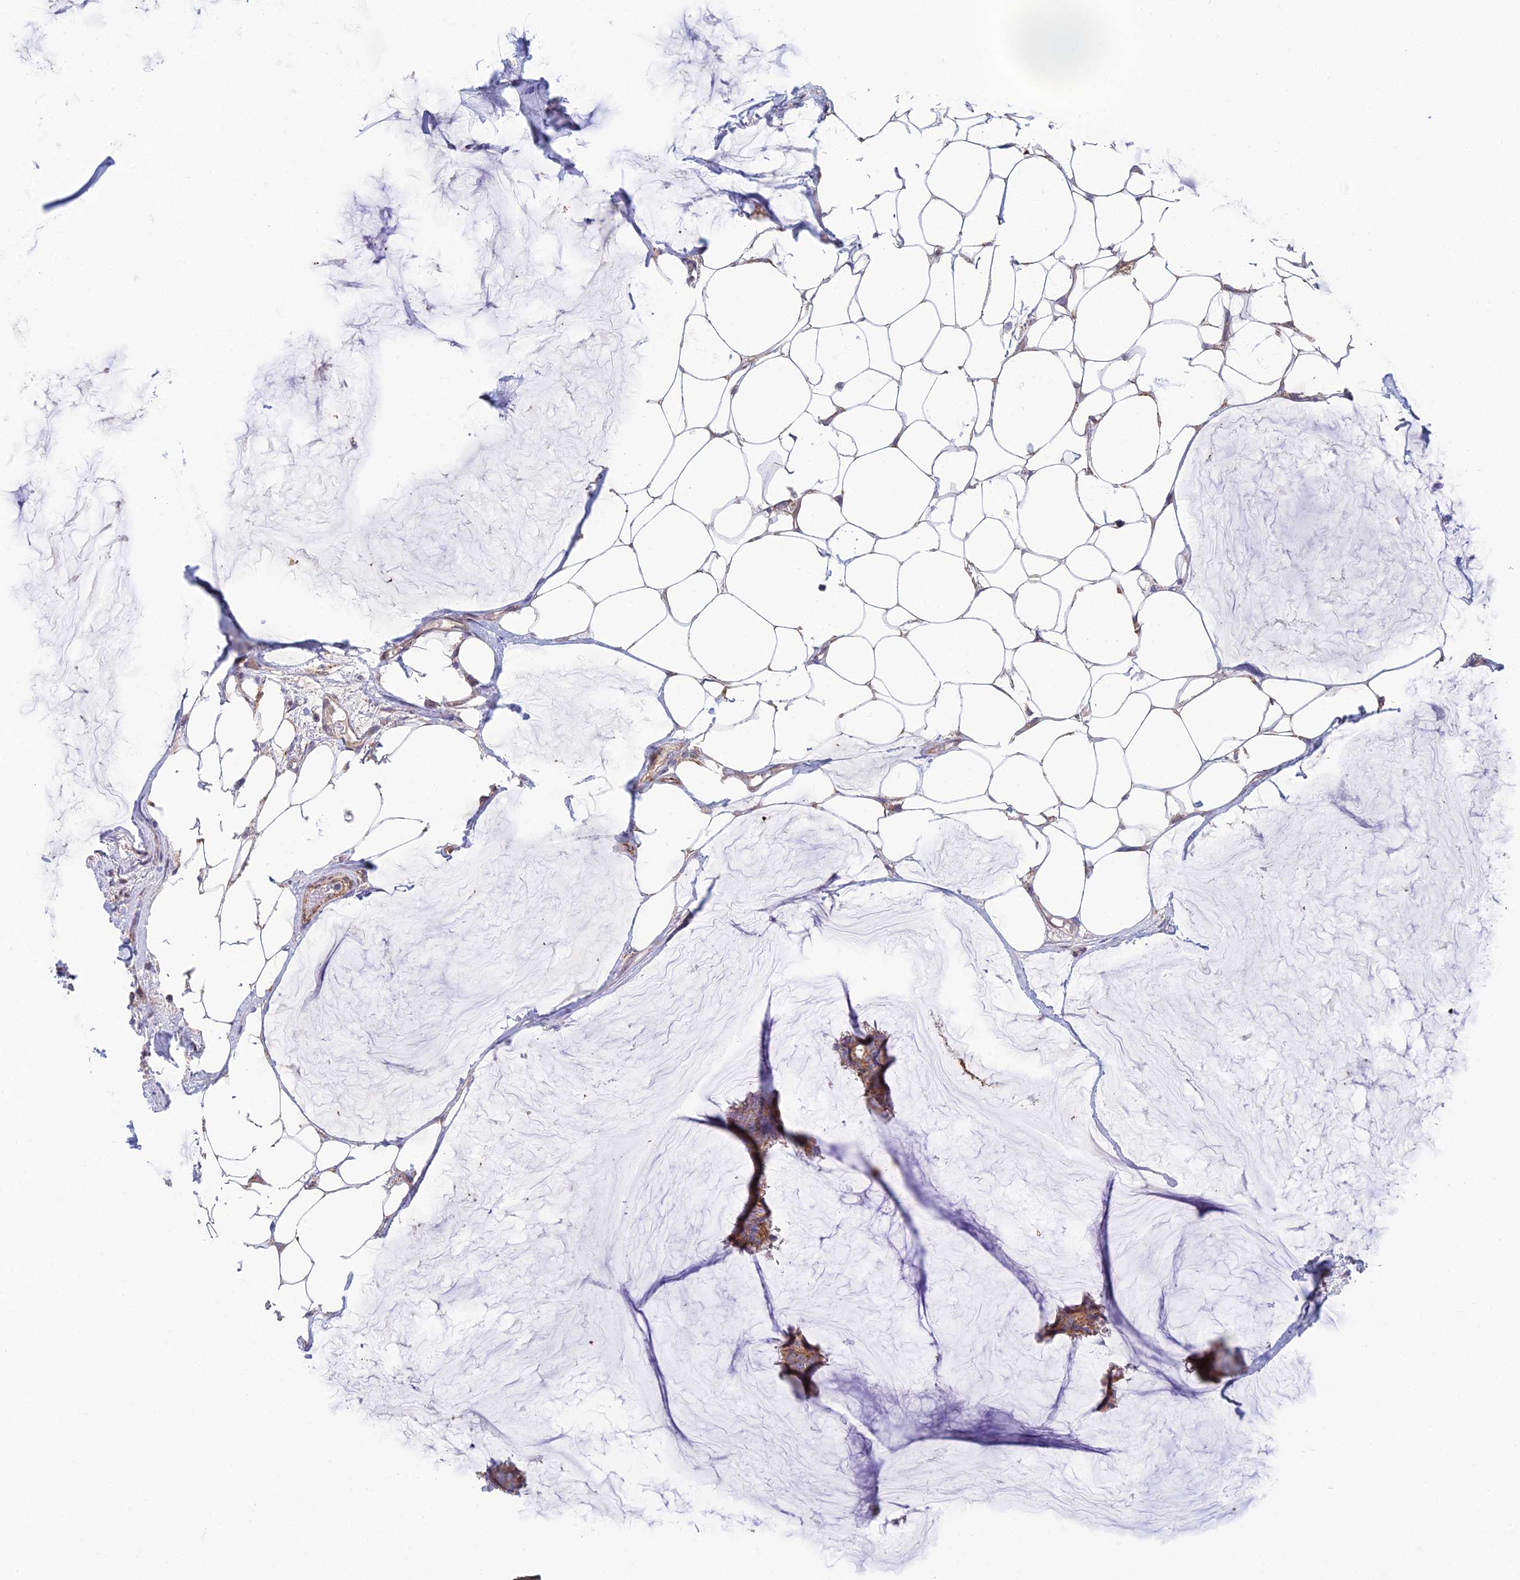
{"staining": {"intensity": "moderate", "quantity": ">75%", "location": "cytoplasmic/membranous"}, "tissue": "breast cancer", "cell_type": "Tumor cells", "image_type": "cancer", "snomed": [{"axis": "morphology", "description": "Duct carcinoma"}, {"axis": "topography", "description": "Breast"}], "caption": "Tumor cells reveal medium levels of moderate cytoplasmic/membranous staining in about >75% of cells in human infiltrating ductal carcinoma (breast).", "gene": "CSPG4", "patient": {"sex": "female", "age": 93}}